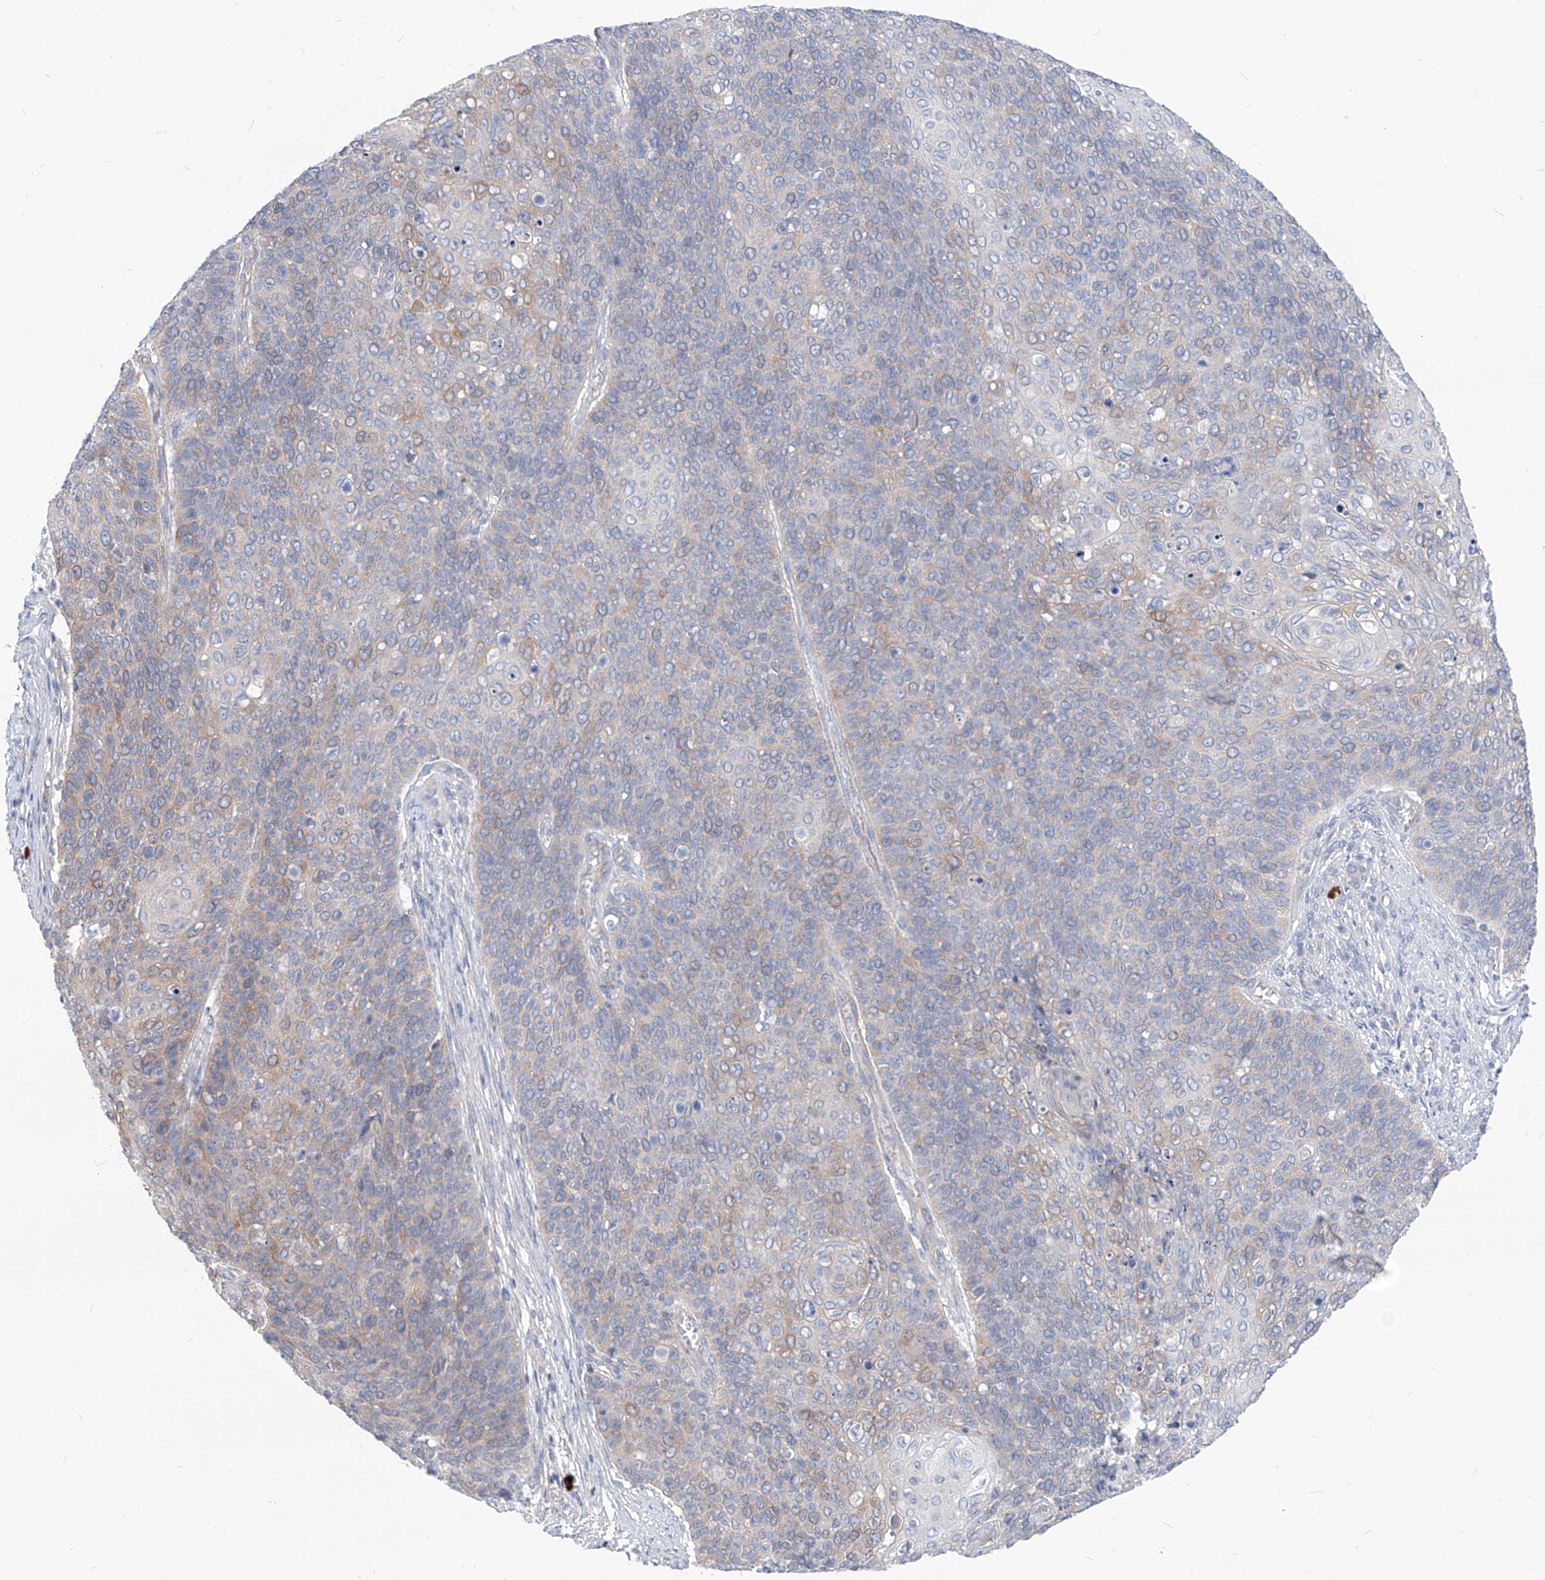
{"staining": {"intensity": "weak", "quantity": "<25%", "location": "cytoplasmic/membranous"}, "tissue": "cervical cancer", "cell_type": "Tumor cells", "image_type": "cancer", "snomed": [{"axis": "morphology", "description": "Squamous cell carcinoma, NOS"}, {"axis": "topography", "description": "Cervix"}], "caption": "A high-resolution image shows IHC staining of cervical squamous cell carcinoma, which shows no significant expression in tumor cells. The staining was performed using DAB to visualize the protein expression in brown, while the nuclei were stained in blue with hematoxylin (Magnification: 20x).", "gene": "AKAP10", "patient": {"sex": "female", "age": 39}}